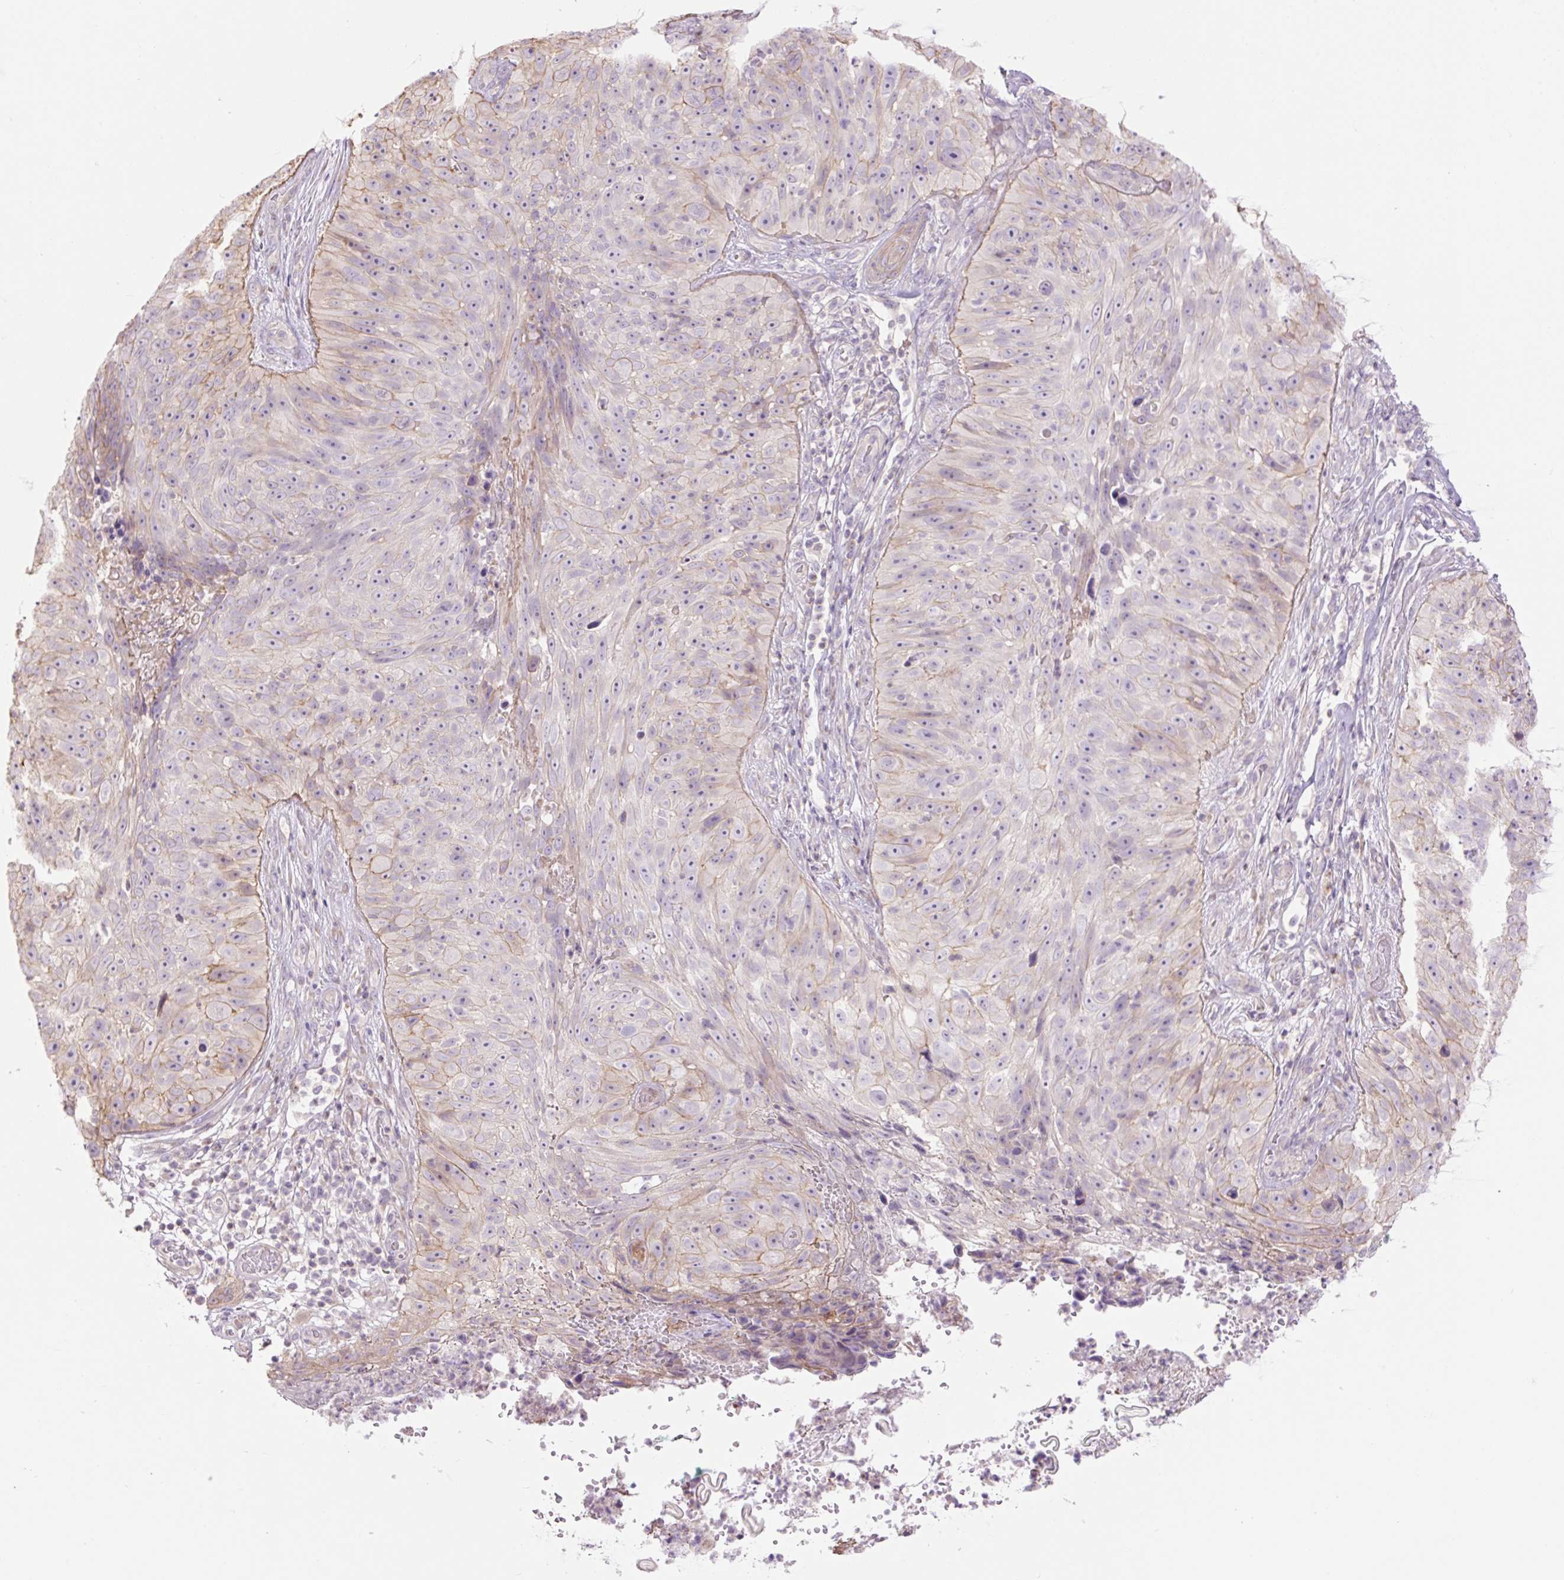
{"staining": {"intensity": "moderate", "quantity": "<25%", "location": "cytoplasmic/membranous"}, "tissue": "skin cancer", "cell_type": "Tumor cells", "image_type": "cancer", "snomed": [{"axis": "morphology", "description": "Squamous cell carcinoma, NOS"}, {"axis": "topography", "description": "Skin"}], "caption": "IHC of human skin cancer (squamous cell carcinoma) demonstrates low levels of moderate cytoplasmic/membranous expression in about <25% of tumor cells. The protein of interest is shown in brown color, while the nuclei are stained blue.", "gene": "GRID2", "patient": {"sex": "female", "age": 87}}